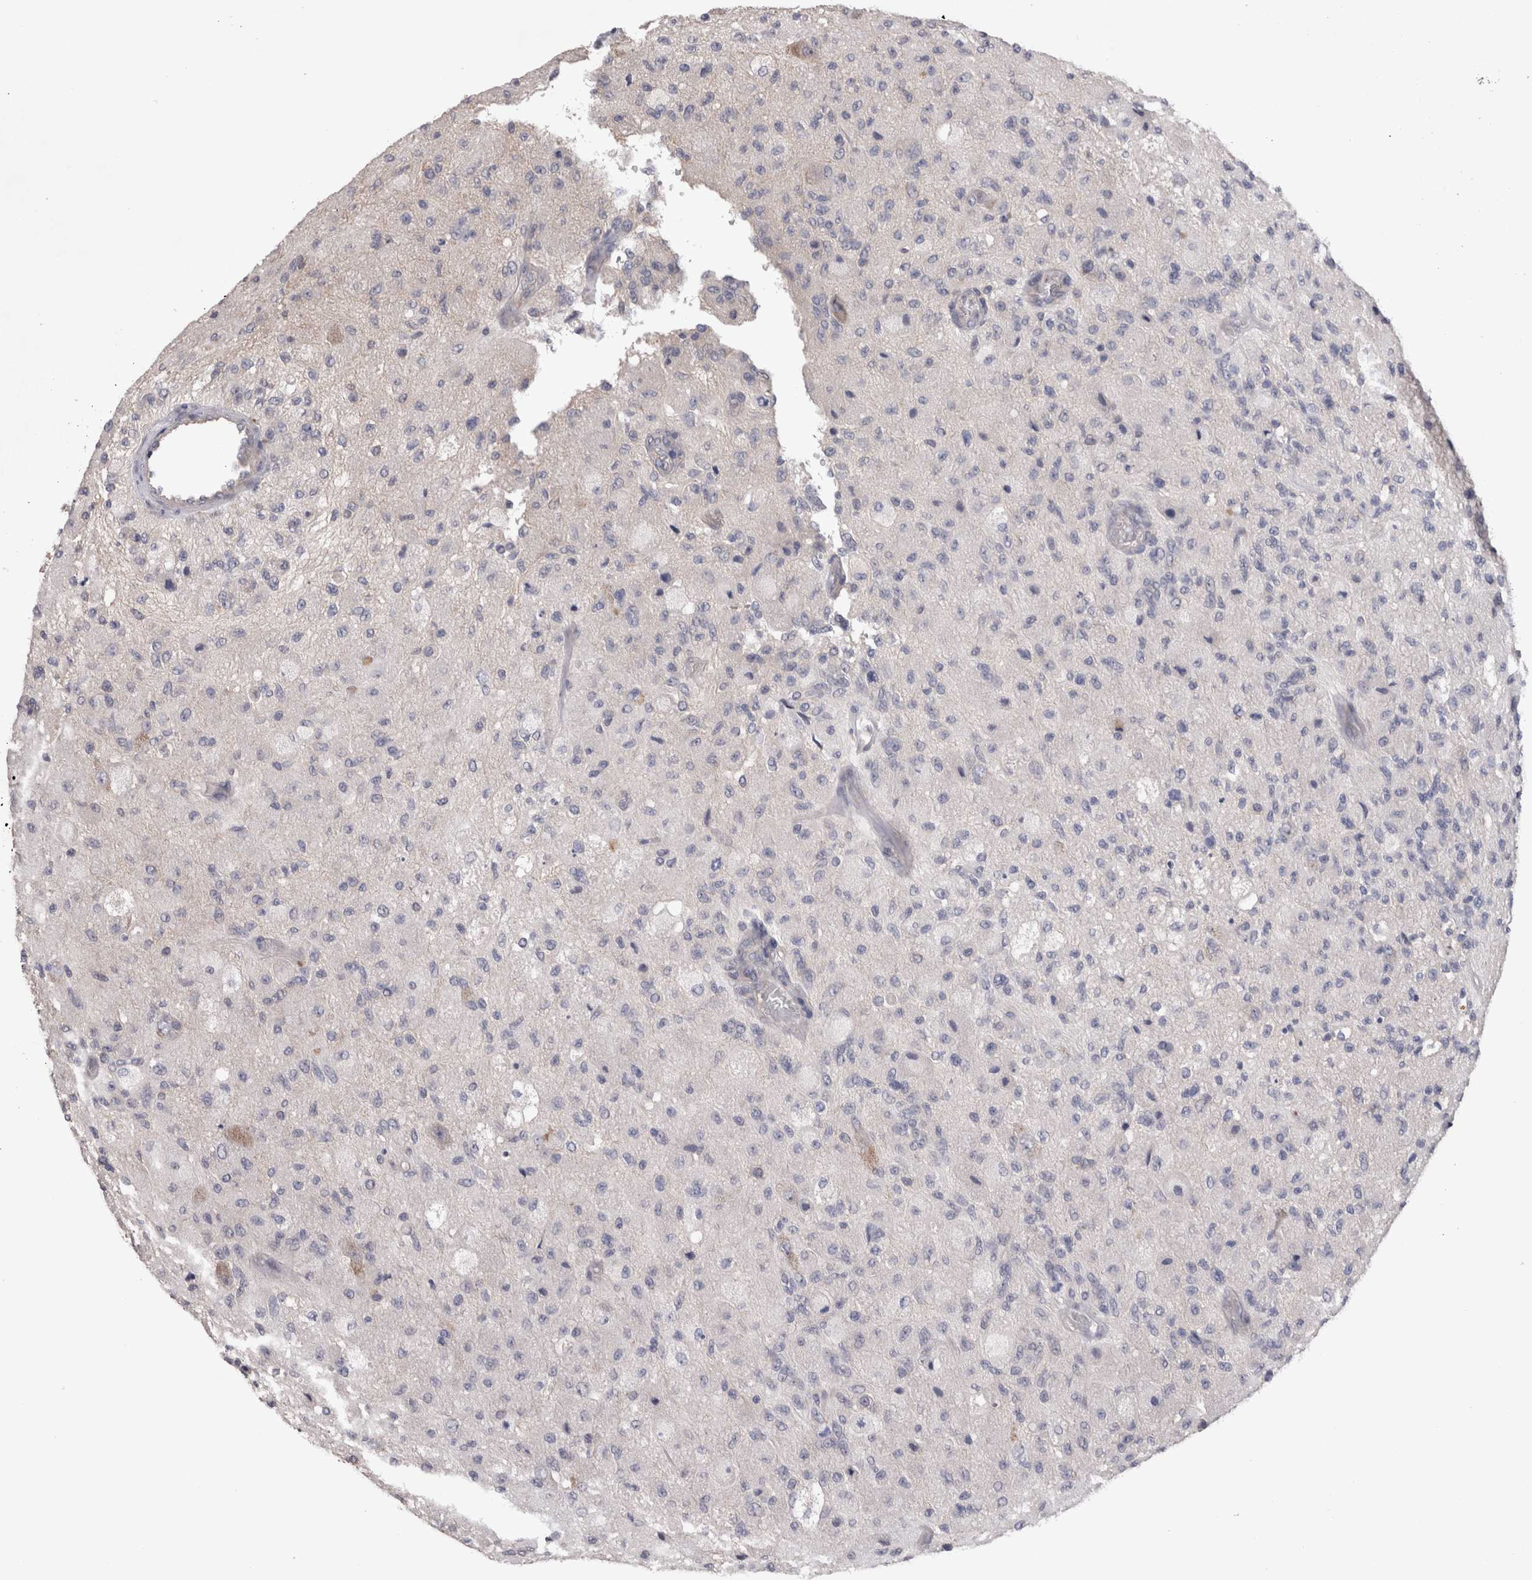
{"staining": {"intensity": "negative", "quantity": "none", "location": "none"}, "tissue": "glioma", "cell_type": "Tumor cells", "image_type": "cancer", "snomed": [{"axis": "morphology", "description": "Normal tissue, NOS"}, {"axis": "morphology", "description": "Glioma, malignant, High grade"}, {"axis": "topography", "description": "Cerebral cortex"}], "caption": "Malignant high-grade glioma was stained to show a protein in brown. There is no significant positivity in tumor cells.", "gene": "OTOR", "patient": {"sex": "male", "age": 77}}